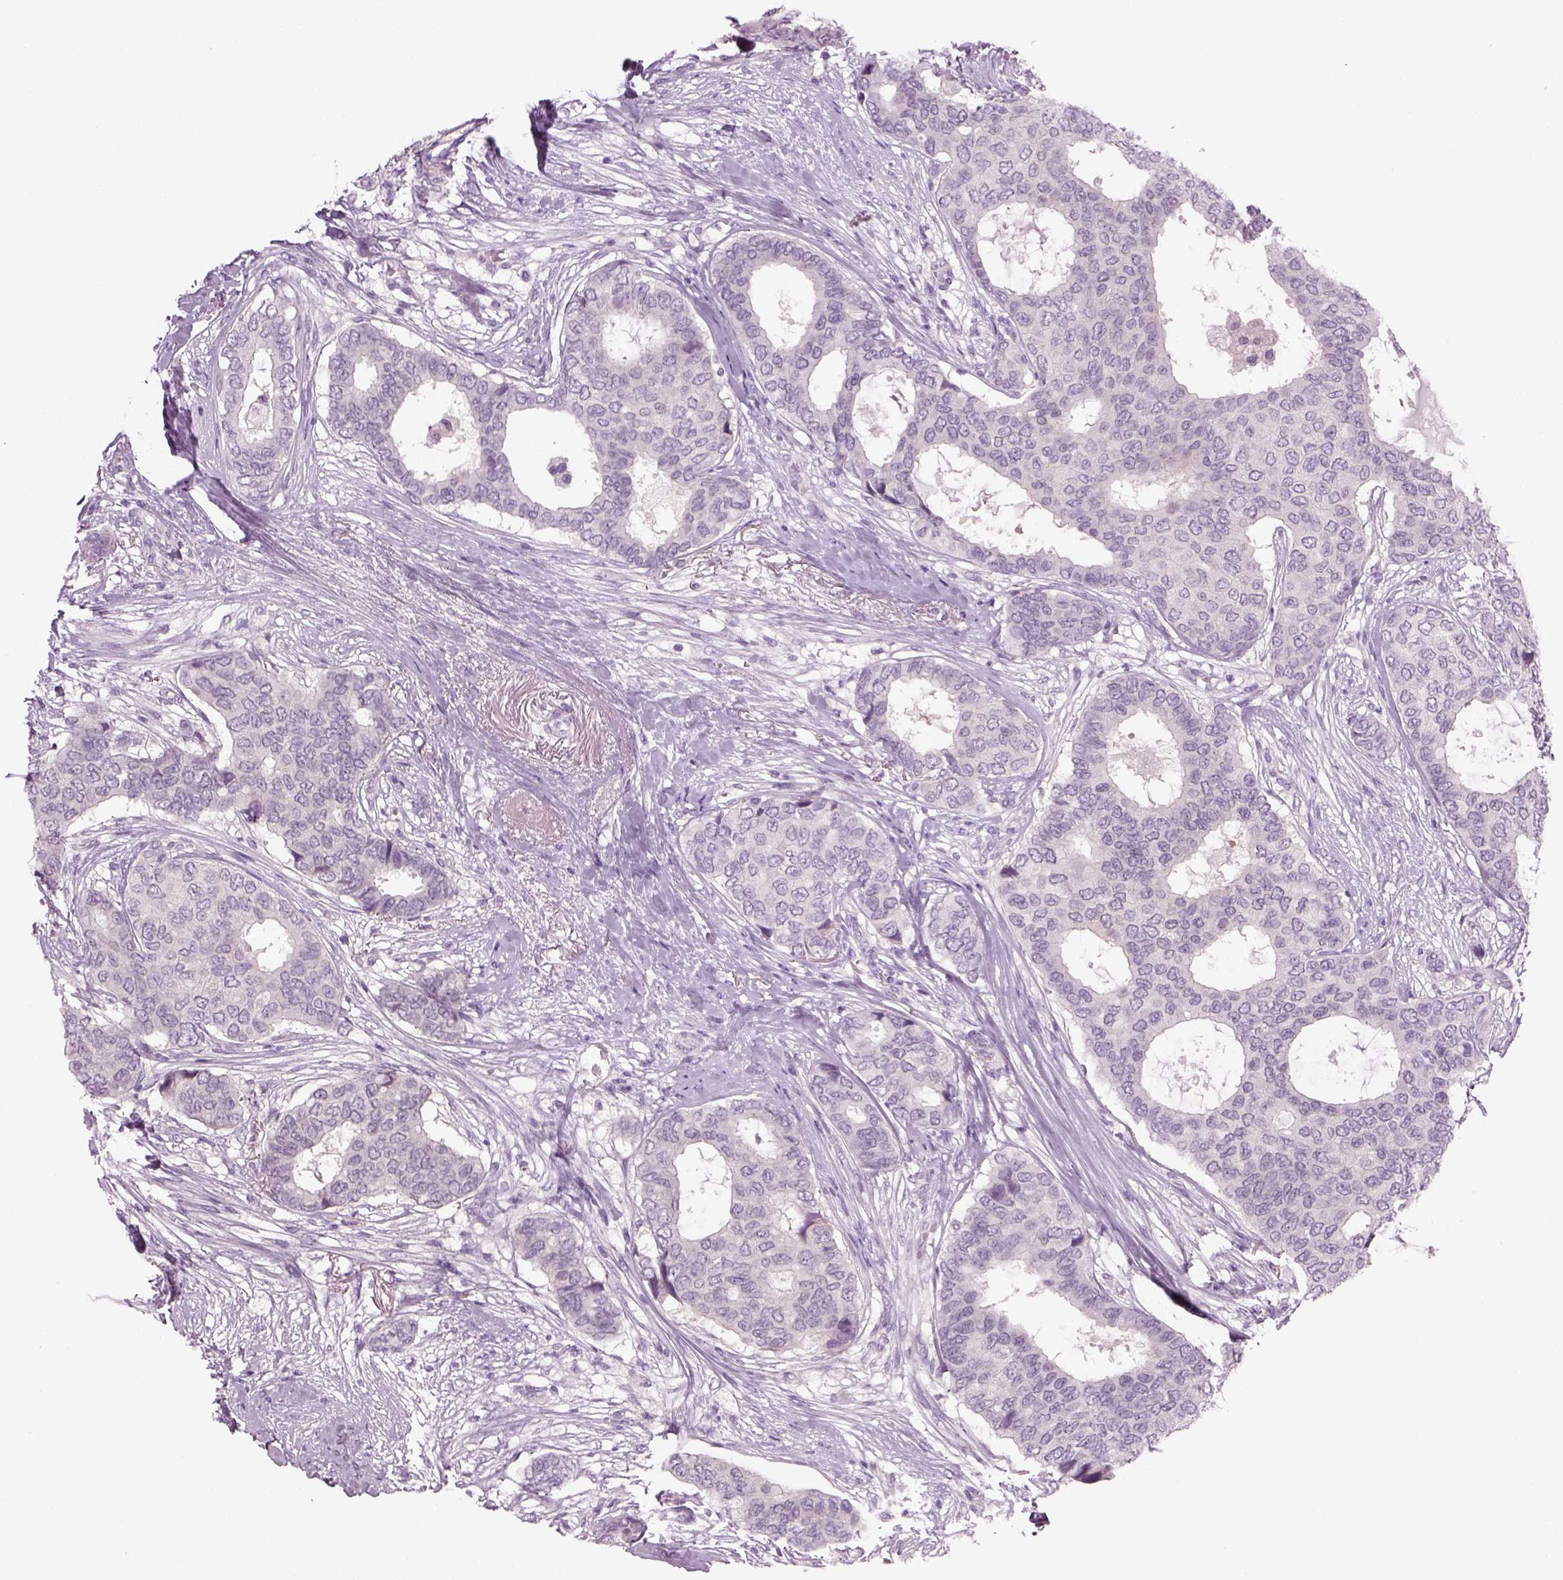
{"staining": {"intensity": "negative", "quantity": "none", "location": "none"}, "tissue": "breast cancer", "cell_type": "Tumor cells", "image_type": "cancer", "snomed": [{"axis": "morphology", "description": "Duct carcinoma"}, {"axis": "topography", "description": "Breast"}], "caption": "High magnification brightfield microscopy of breast cancer (invasive ductal carcinoma) stained with DAB (3,3'-diaminobenzidine) (brown) and counterstained with hematoxylin (blue): tumor cells show no significant expression.", "gene": "MDH1B", "patient": {"sex": "female", "age": 75}}